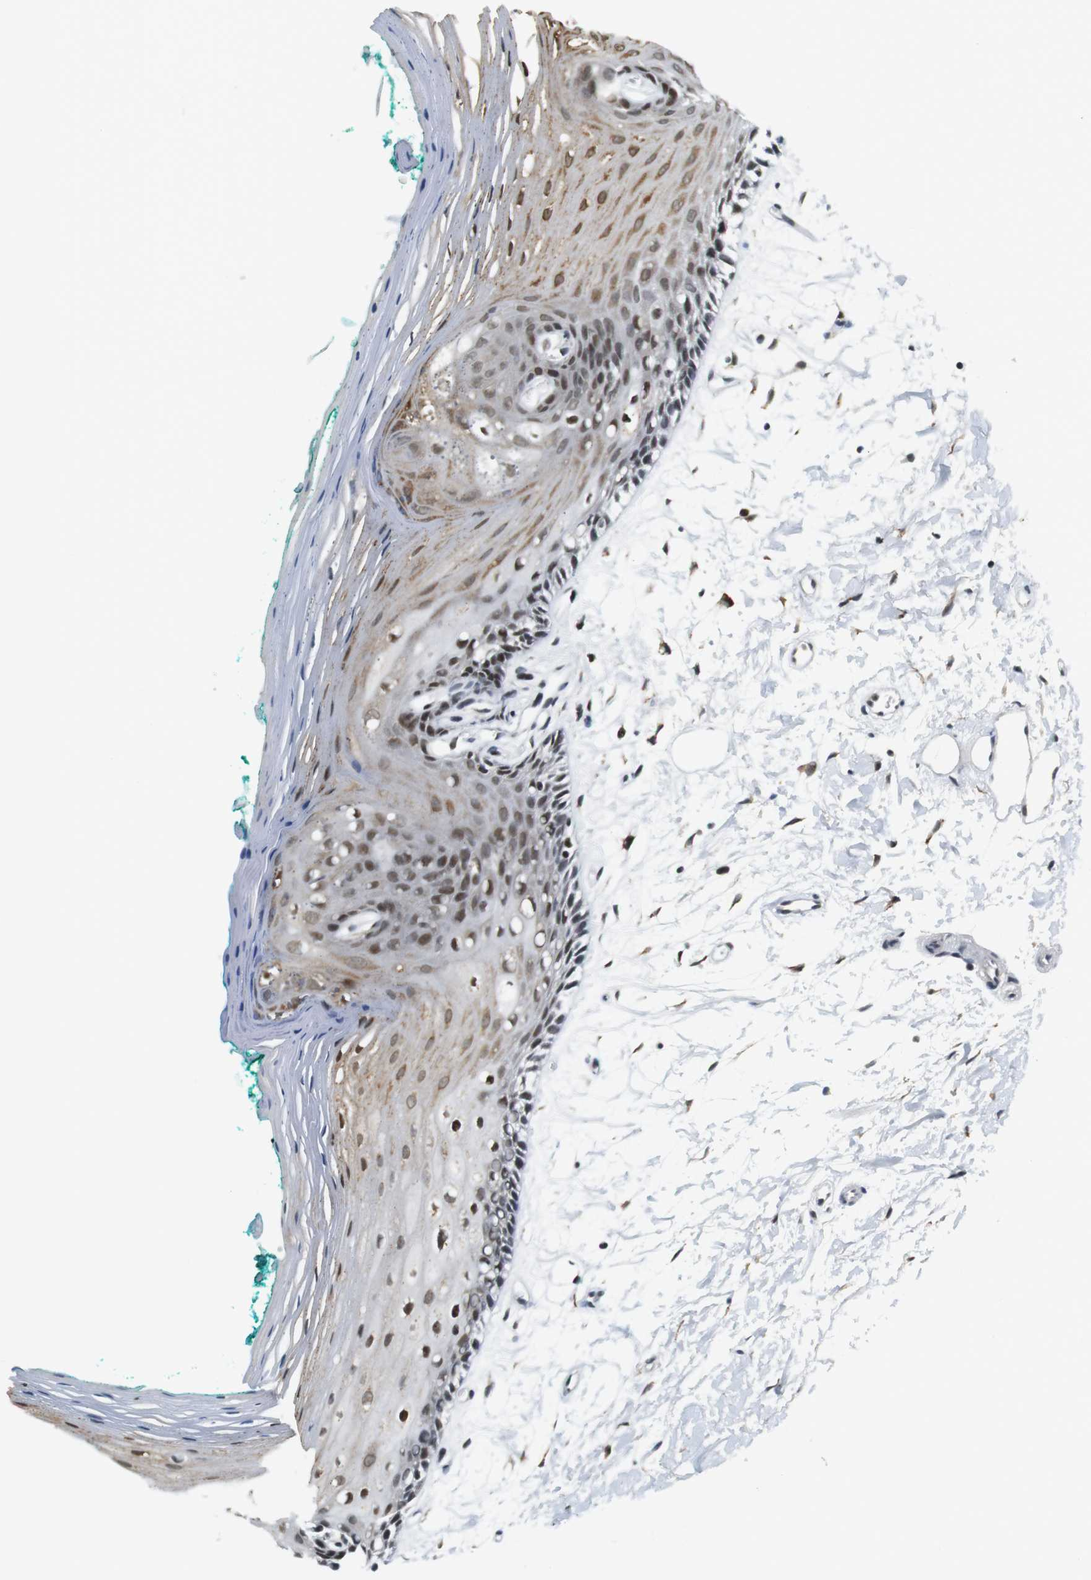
{"staining": {"intensity": "moderate", "quantity": "25%-75%", "location": "nuclear"}, "tissue": "oral mucosa", "cell_type": "Squamous epithelial cells", "image_type": "normal", "snomed": [{"axis": "morphology", "description": "Normal tissue, NOS"}, {"axis": "topography", "description": "Skeletal muscle"}, {"axis": "topography", "description": "Oral tissue"}, {"axis": "topography", "description": "Peripheral nerve tissue"}], "caption": "Immunohistochemistry (DAB) staining of benign oral mucosa reveals moderate nuclear protein expression in approximately 25%-75% of squamous epithelial cells.", "gene": "RNF38", "patient": {"sex": "female", "age": 84}}